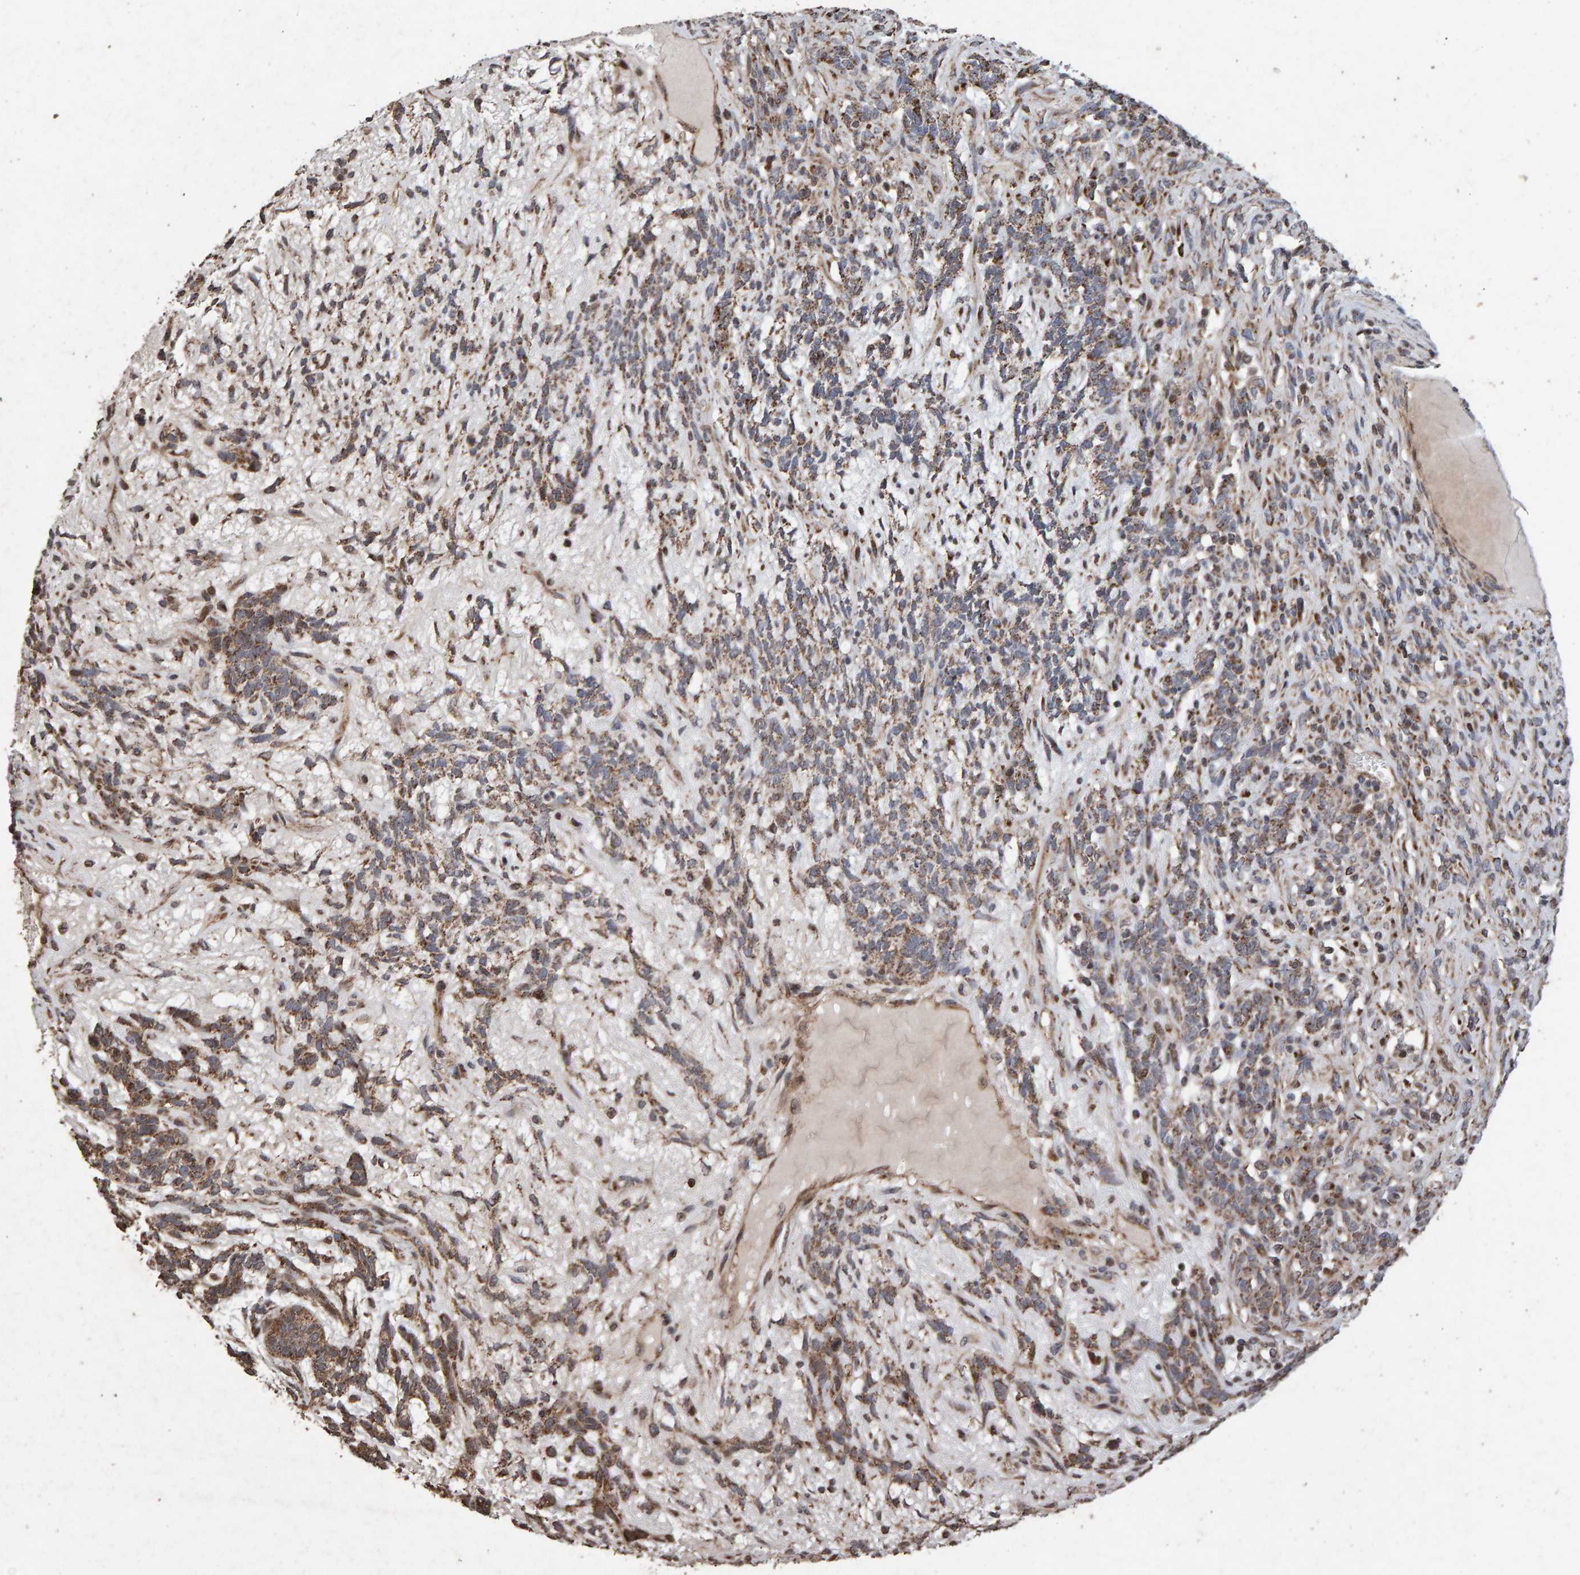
{"staining": {"intensity": "weak", "quantity": ">75%", "location": "cytoplasmic/membranous"}, "tissue": "testis cancer", "cell_type": "Tumor cells", "image_type": "cancer", "snomed": [{"axis": "morphology", "description": "Seminoma, NOS"}, {"axis": "topography", "description": "Testis"}], "caption": "Immunohistochemistry micrograph of testis cancer (seminoma) stained for a protein (brown), which reveals low levels of weak cytoplasmic/membranous staining in about >75% of tumor cells.", "gene": "OSBP2", "patient": {"sex": "male", "age": 28}}